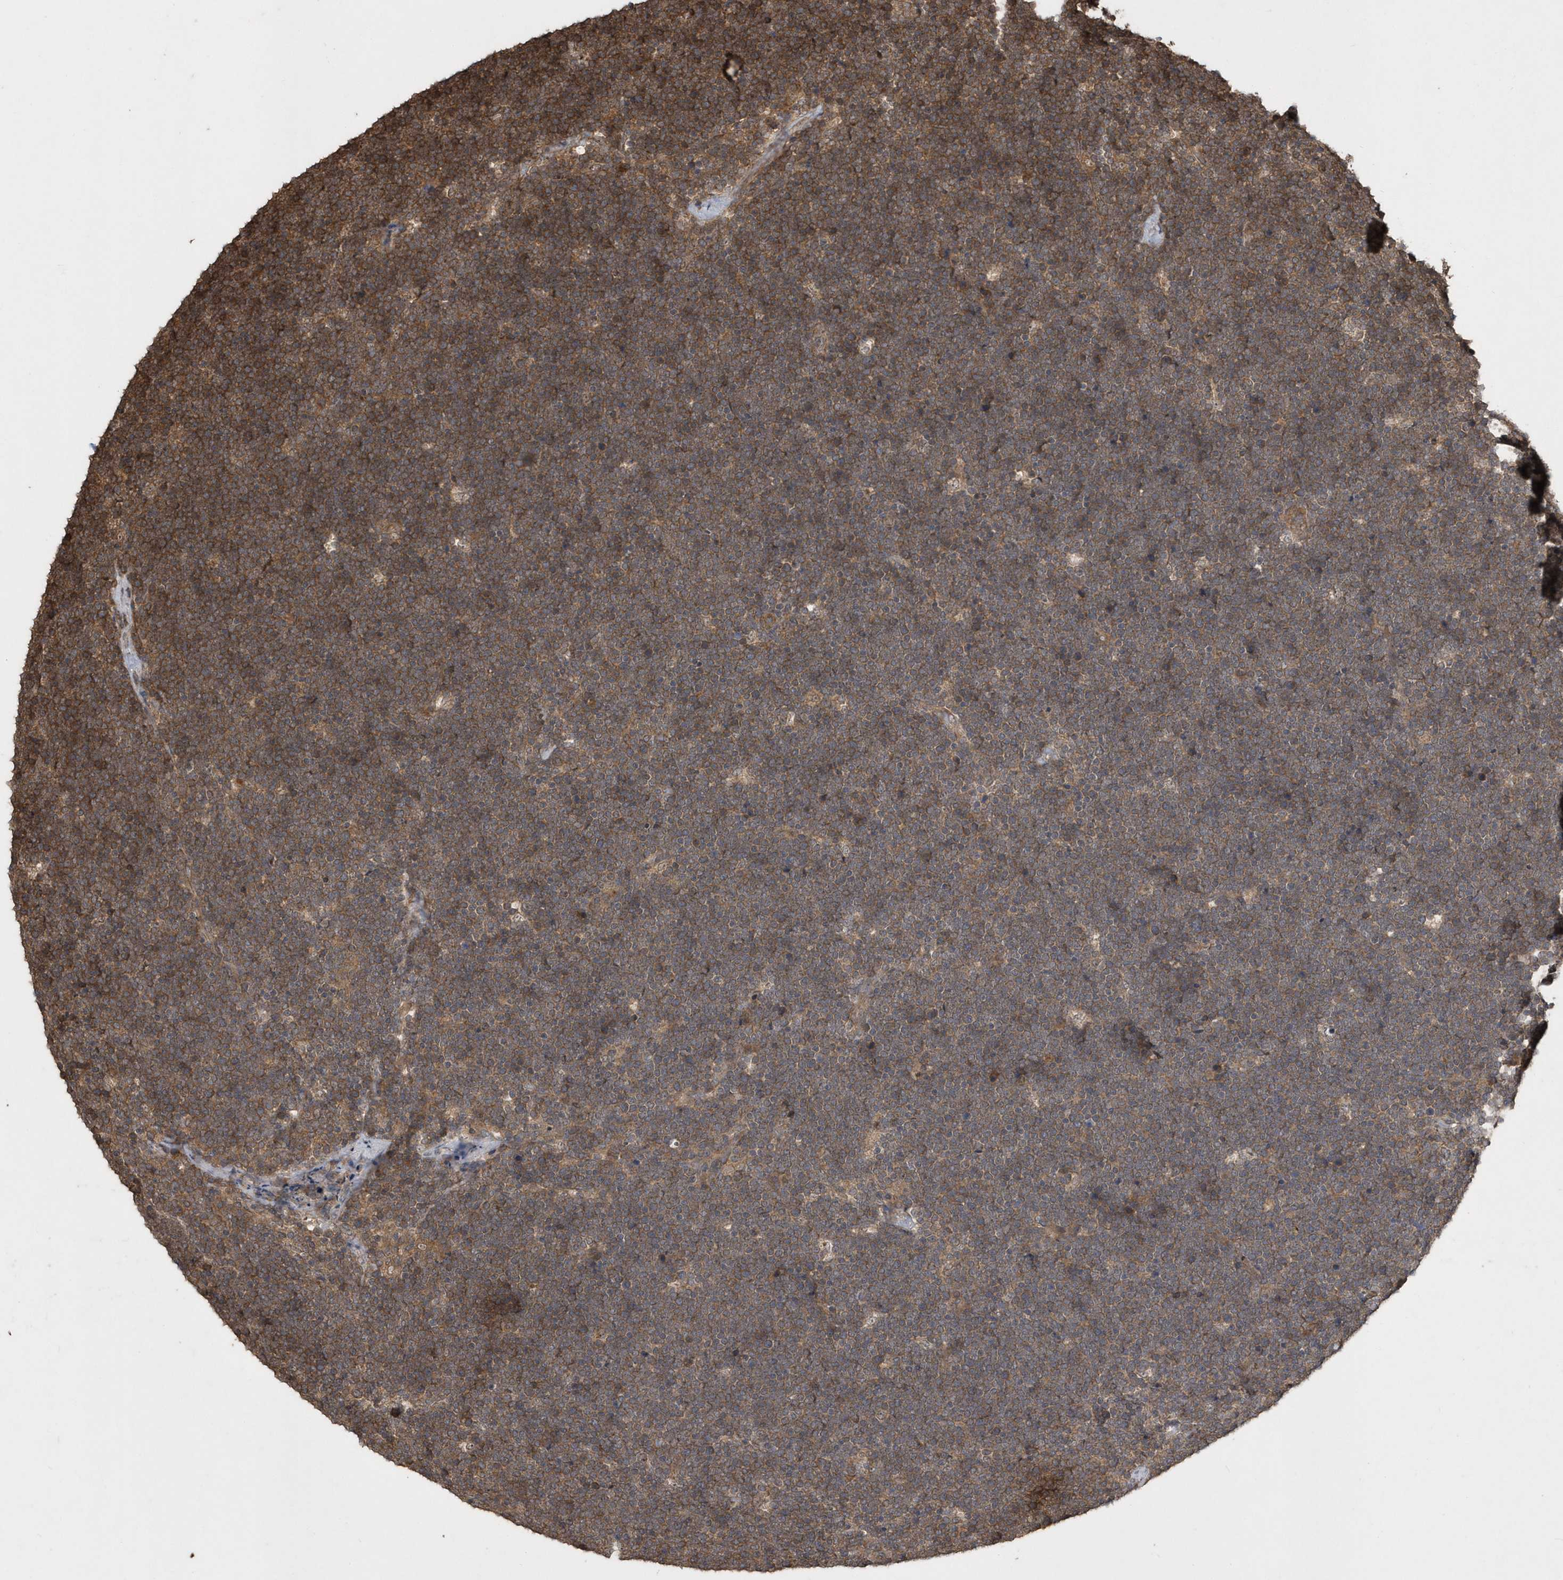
{"staining": {"intensity": "moderate", "quantity": "25%-75%", "location": "cytoplasmic/membranous"}, "tissue": "lymphoma", "cell_type": "Tumor cells", "image_type": "cancer", "snomed": [{"axis": "morphology", "description": "Malignant lymphoma, non-Hodgkin's type, High grade"}, {"axis": "topography", "description": "Lymph node"}], "caption": "Human high-grade malignant lymphoma, non-Hodgkin's type stained with a brown dye reveals moderate cytoplasmic/membranous positive expression in approximately 25%-75% of tumor cells.", "gene": "WASHC5", "patient": {"sex": "male", "age": 13}}